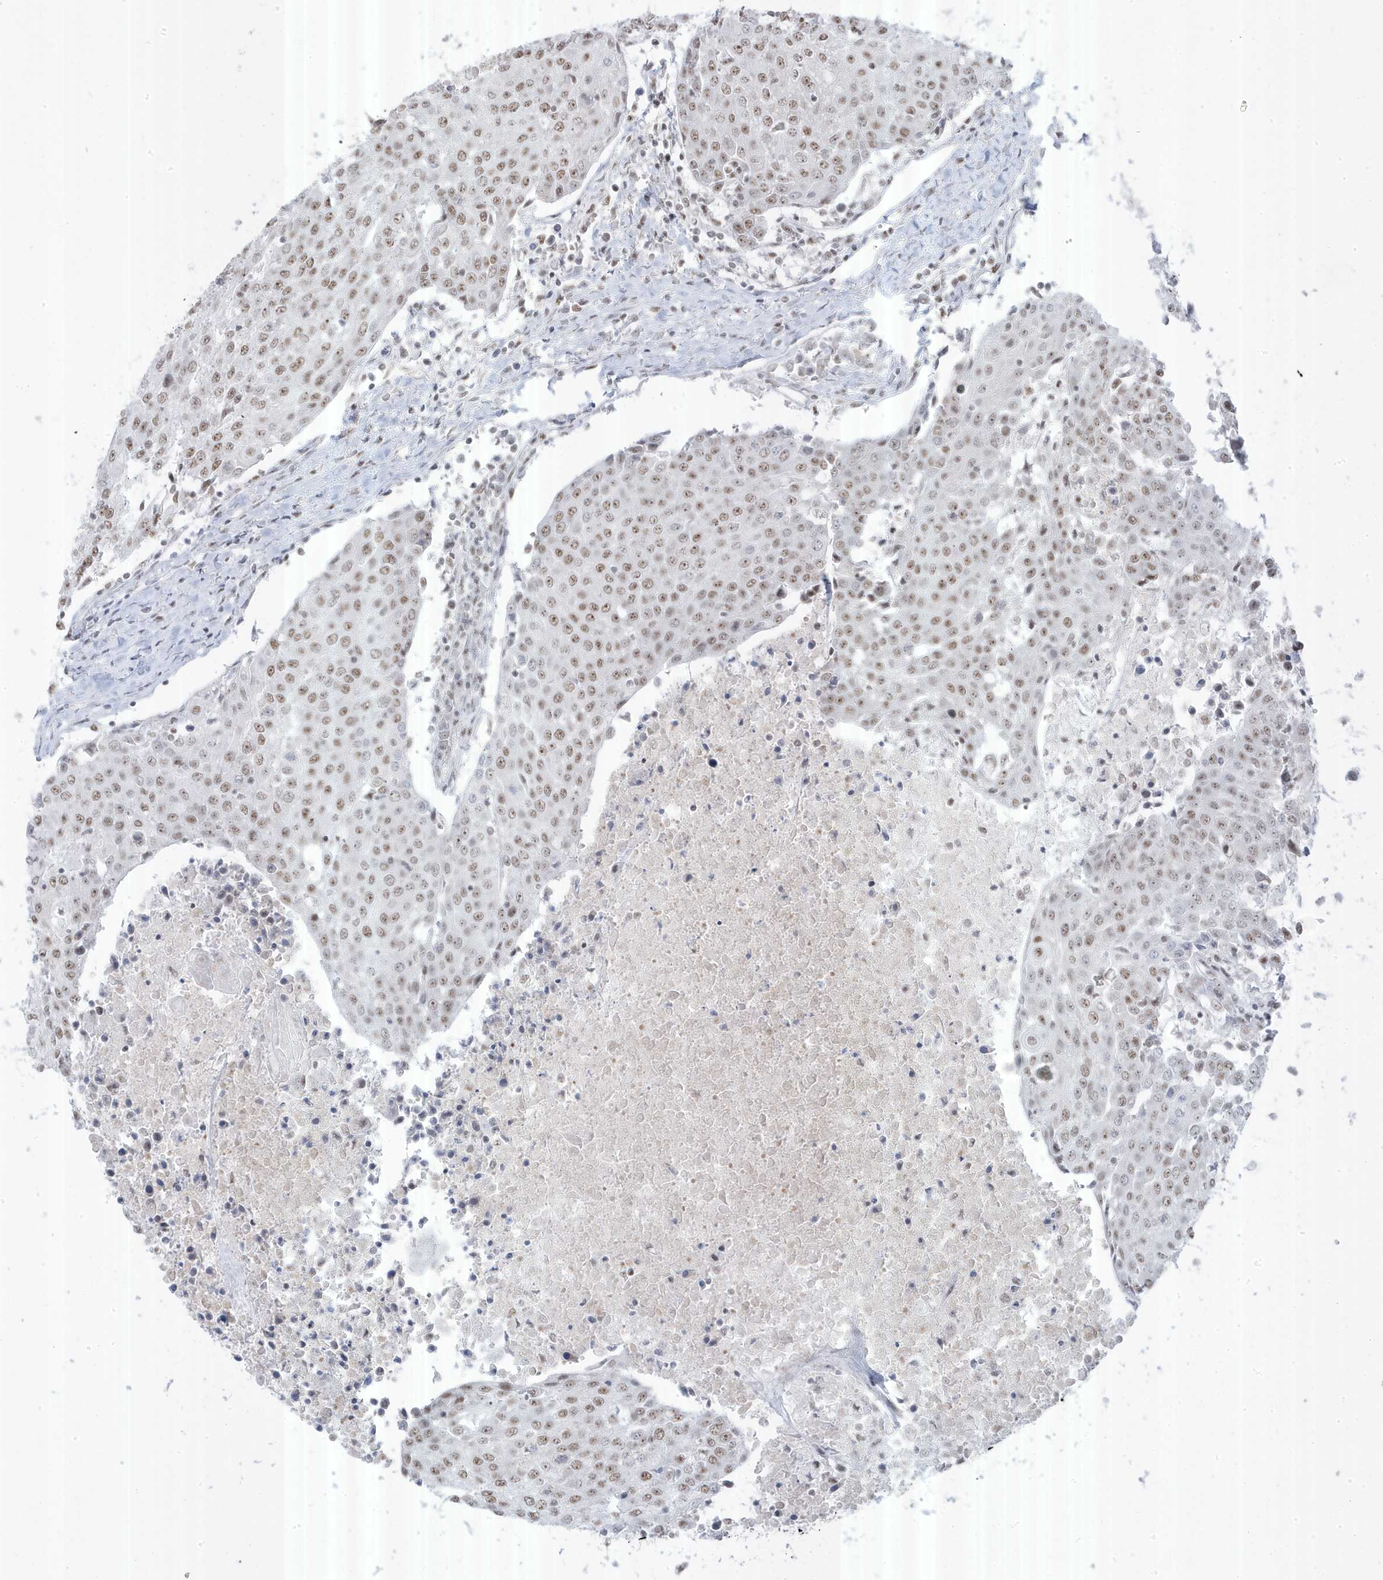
{"staining": {"intensity": "moderate", "quantity": ">75%", "location": "nuclear"}, "tissue": "urothelial cancer", "cell_type": "Tumor cells", "image_type": "cancer", "snomed": [{"axis": "morphology", "description": "Urothelial carcinoma, High grade"}, {"axis": "topography", "description": "Urinary bladder"}], "caption": "Immunohistochemical staining of human urothelial cancer demonstrates moderate nuclear protein expression in about >75% of tumor cells.", "gene": "MTREX", "patient": {"sex": "female", "age": 85}}